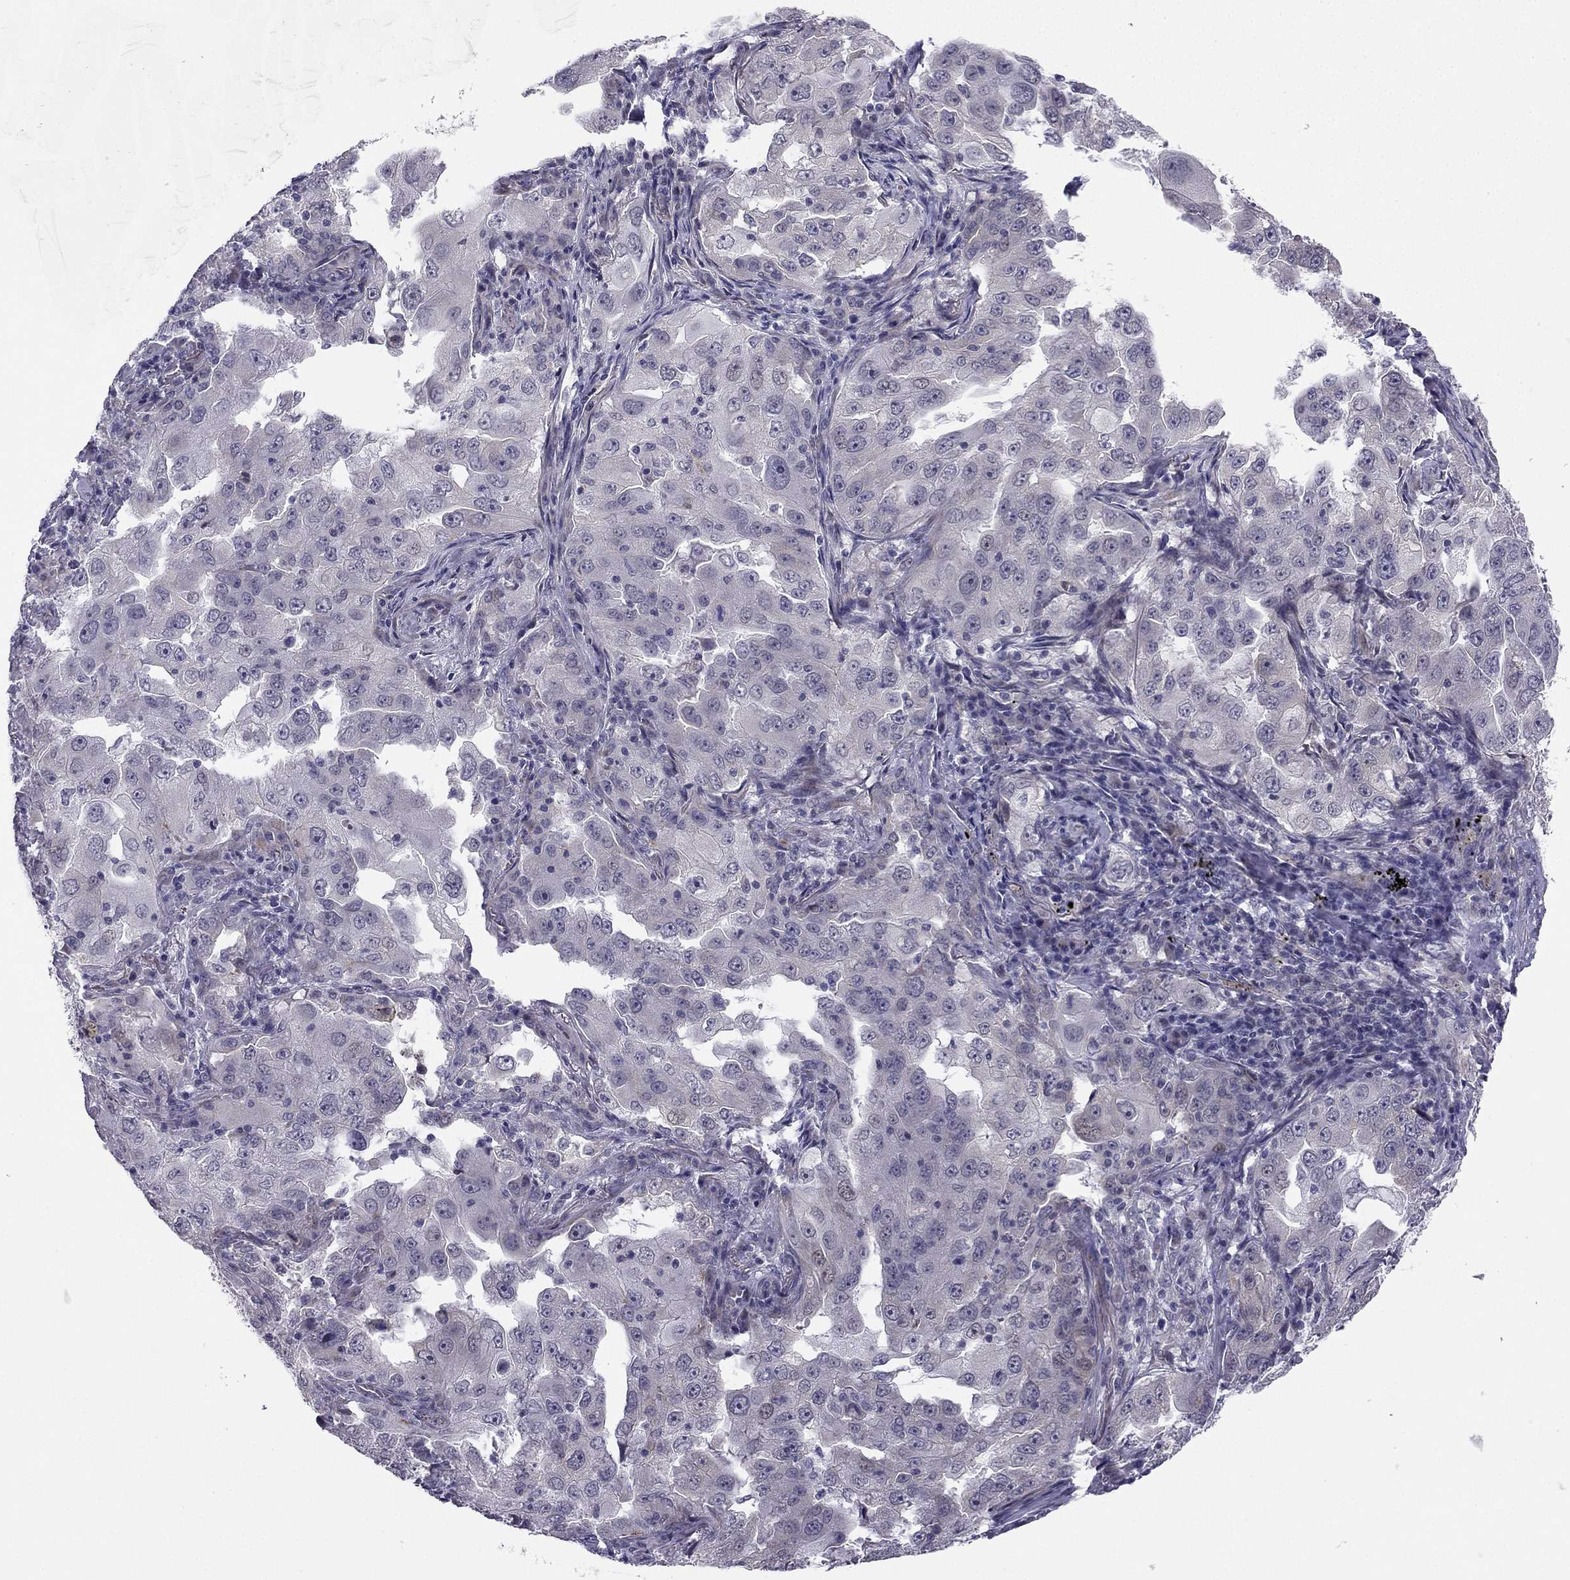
{"staining": {"intensity": "negative", "quantity": "none", "location": "none"}, "tissue": "lung cancer", "cell_type": "Tumor cells", "image_type": "cancer", "snomed": [{"axis": "morphology", "description": "Adenocarcinoma, NOS"}, {"axis": "topography", "description": "Lung"}], "caption": "A high-resolution photomicrograph shows immunohistochemistry staining of lung cancer, which demonstrates no significant expression in tumor cells.", "gene": "CHST8", "patient": {"sex": "female", "age": 61}}